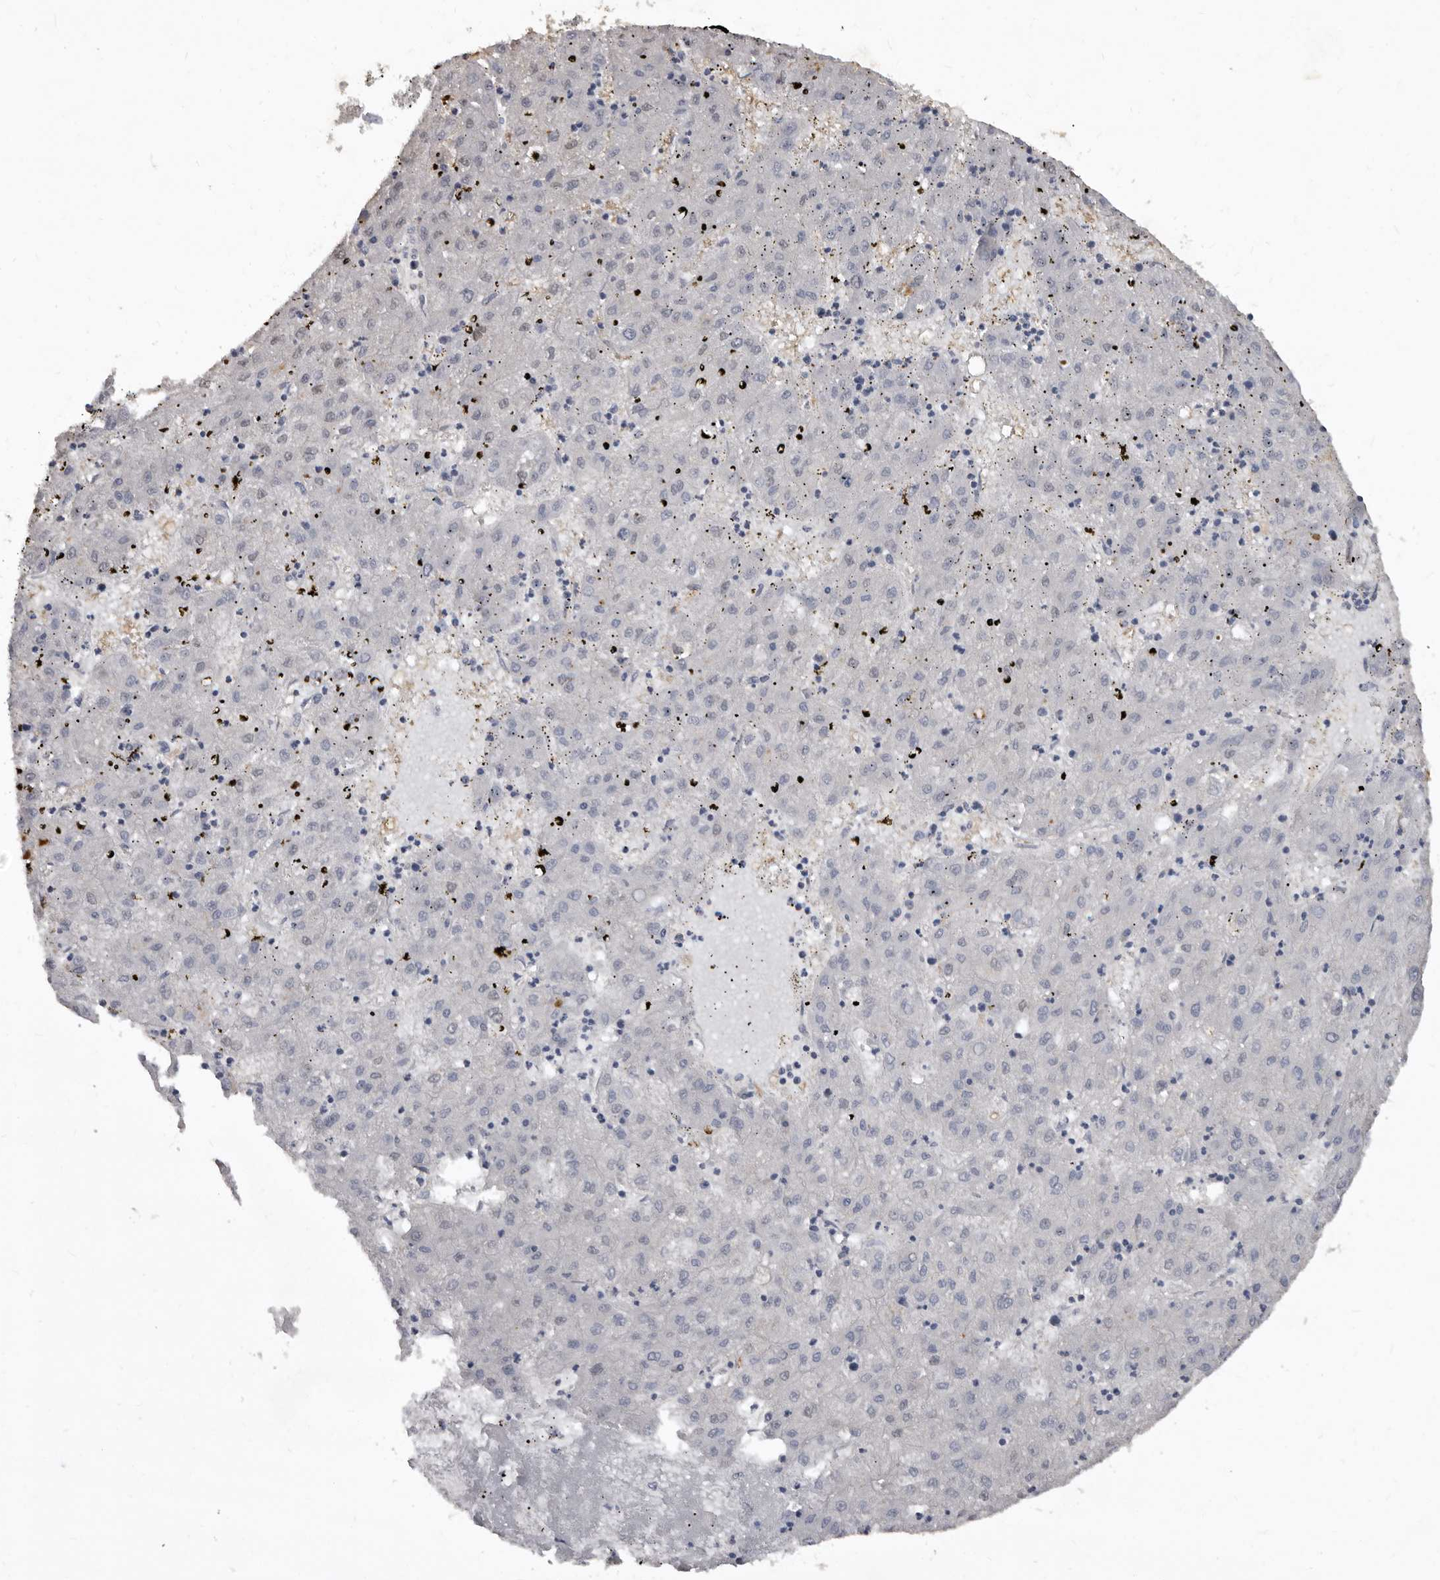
{"staining": {"intensity": "negative", "quantity": "none", "location": "none"}, "tissue": "liver cancer", "cell_type": "Tumor cells", "image_type": "cancer", "snomed": [{"axis": "morphology", "description": "Carcinoma, Hepatocellular, NOS"}, {"axis": "topography", "description": "Liver"}], "caption": "Immunohistochemistry (IHC) photomicrograph of neoplastic tissue: liver cancer stained with DAB reveals no significant protein staining in tumor cells.", "gene": "SULT1E1", "patient": {"sex": "male", "age": 72}}